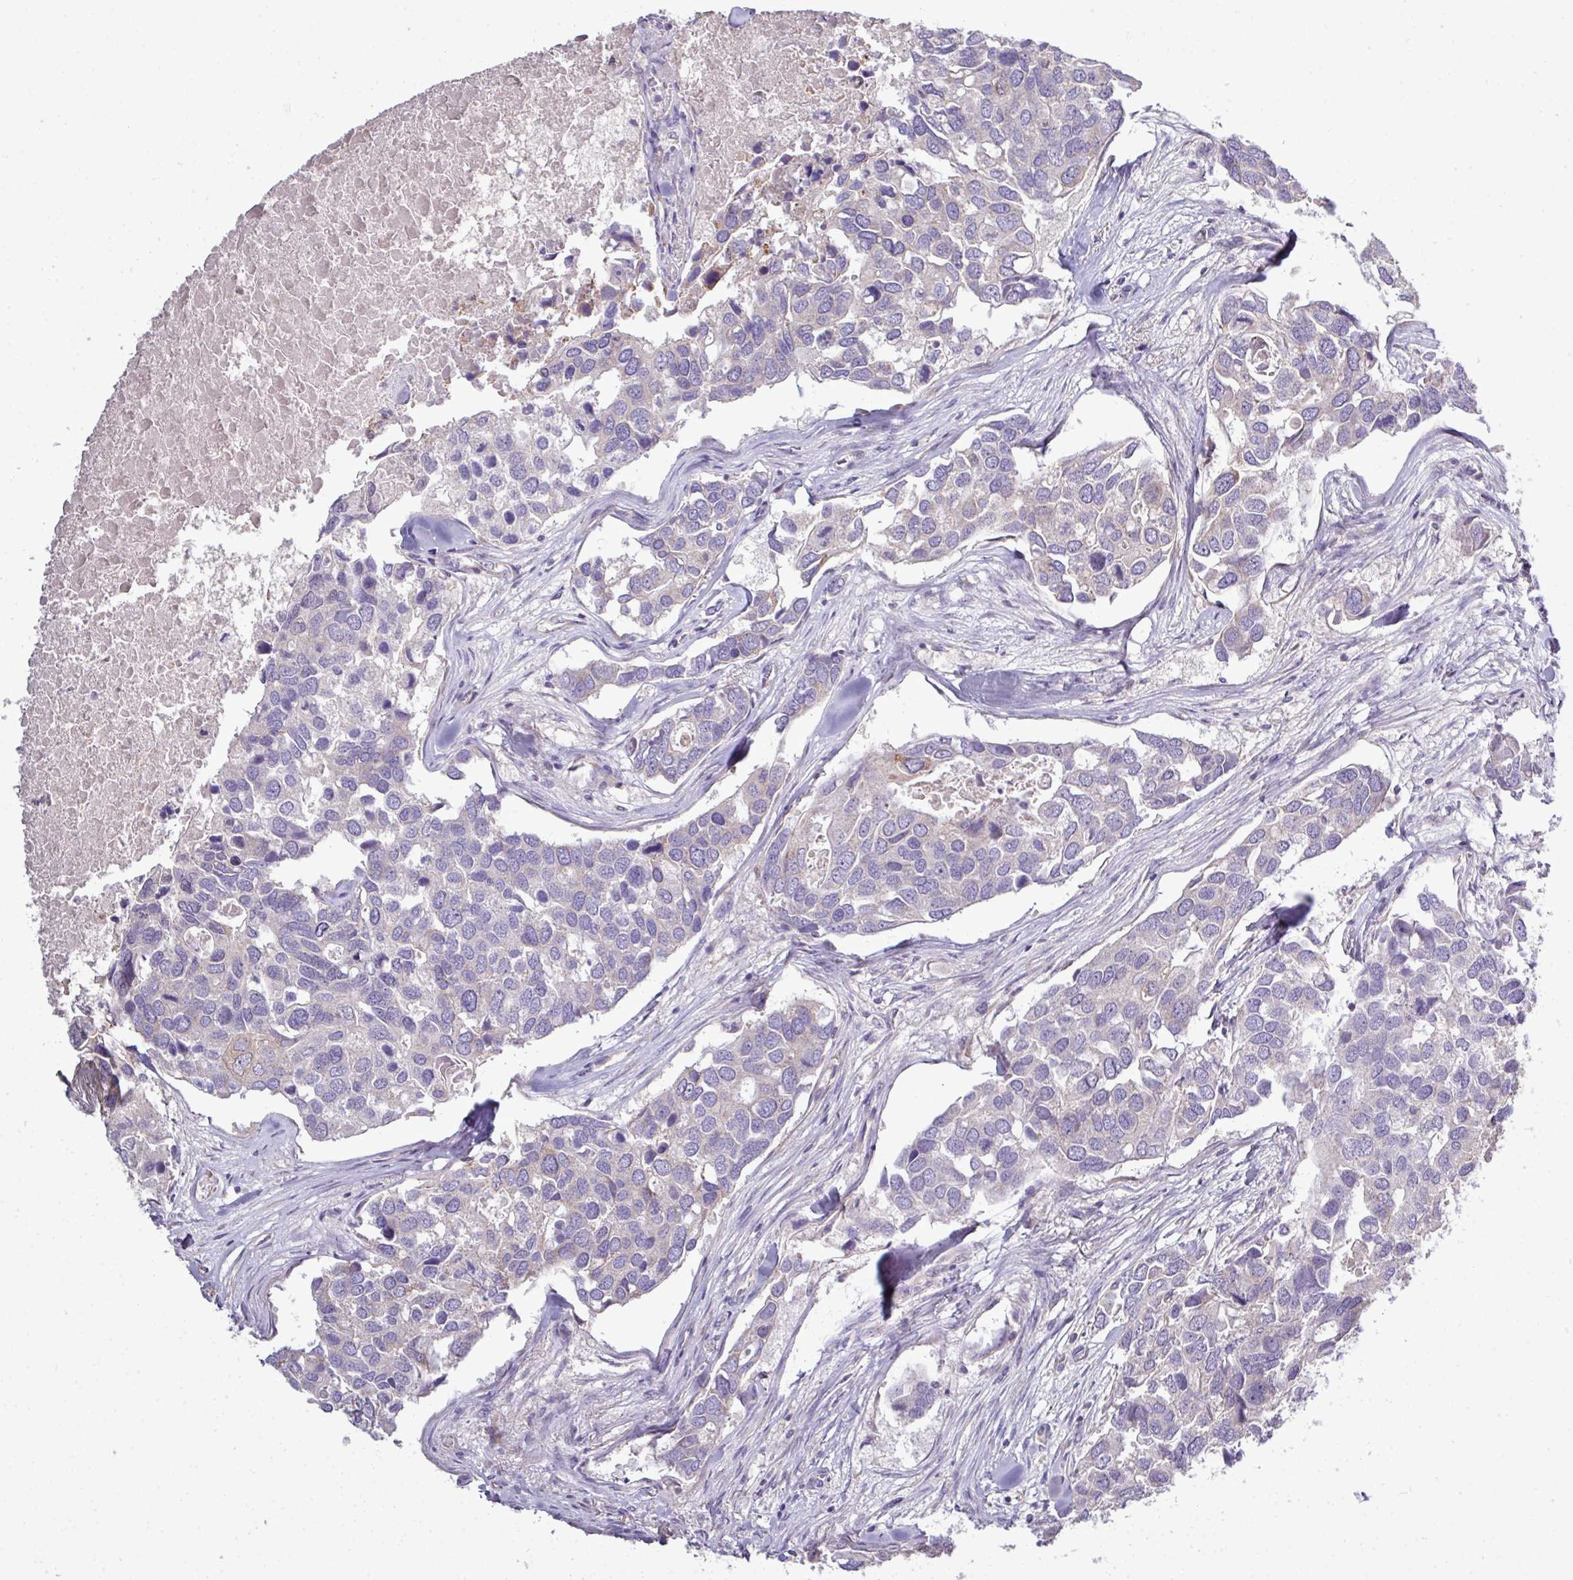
{"staining": {"intensity": "negative", "quantity": "none", "location": "none"}, "tissue": "breast cancer", "cell_type": "Tumor cells", "image_type": "cancer", "snomed": [{"axis": "morphology", "description": "Duct carcinoma"}, {"axis": "topography", "description": "Breast"}], "caption": "Tumor cells are negative for protein expression in human breast cancer.", "gene": "AGAP5", "patient": {"sex": "female", "age": 83}}